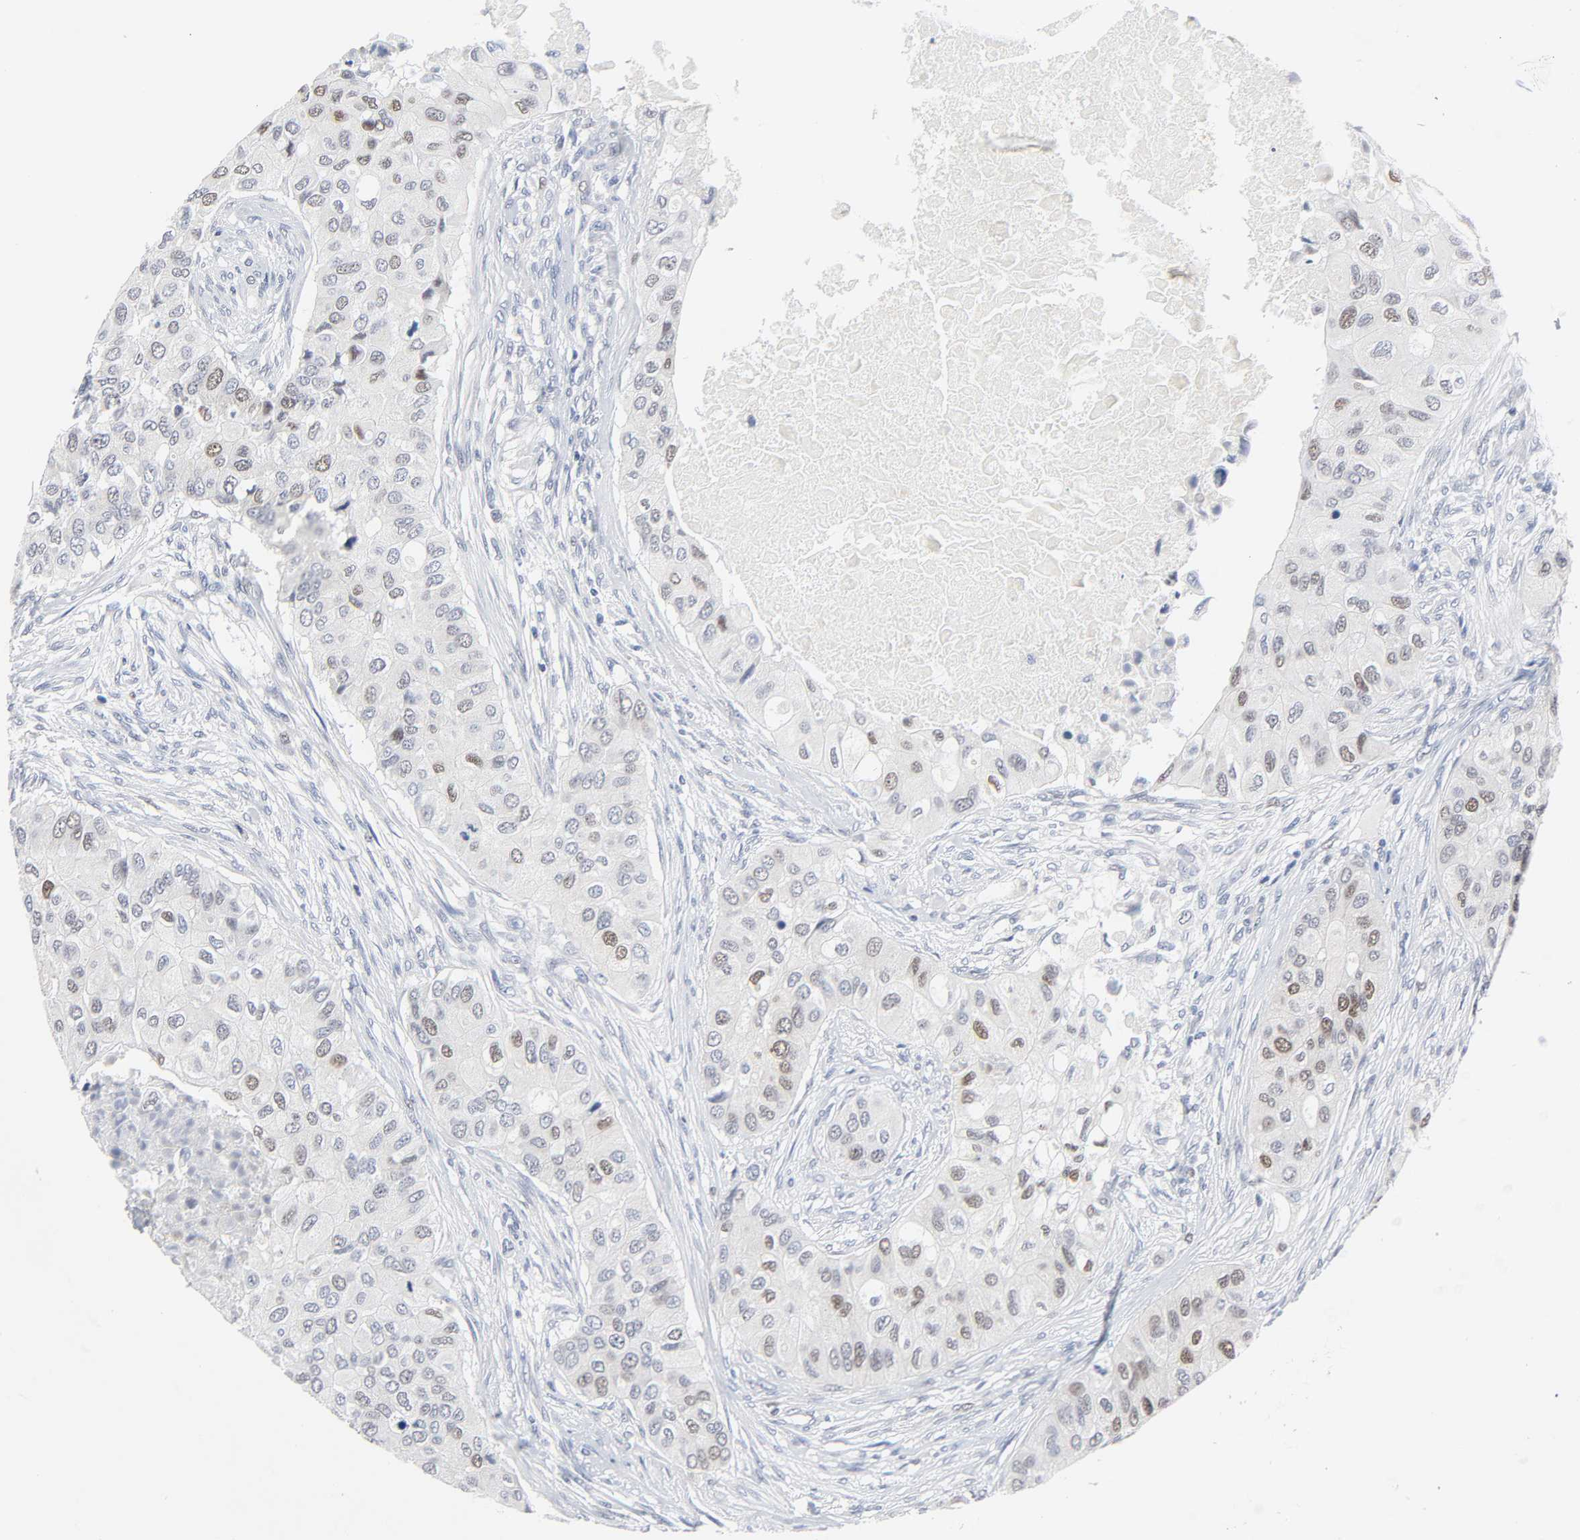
{"staining": {"intensity": "weak", "quantity": "<25%", "location": "nuclear"}, "tissue": "breast cancer", "cell_type": "Tumor cells", "image_type": "cancer", "snomed": [{"axis": "morphology", "description": "Normal tissue, NOS"}, {"axis": "morphology", "description": "Duct carcinoma"}, {"axis": "topography", "description": "Breast"}], "caption": "This is an immunohistochemistry photomicrograph of human breast invasive ductal carcinoma. There is no expression in tumor cells.", "gene": "WEE1", "patient": {"sex": "female", "age": 49}}